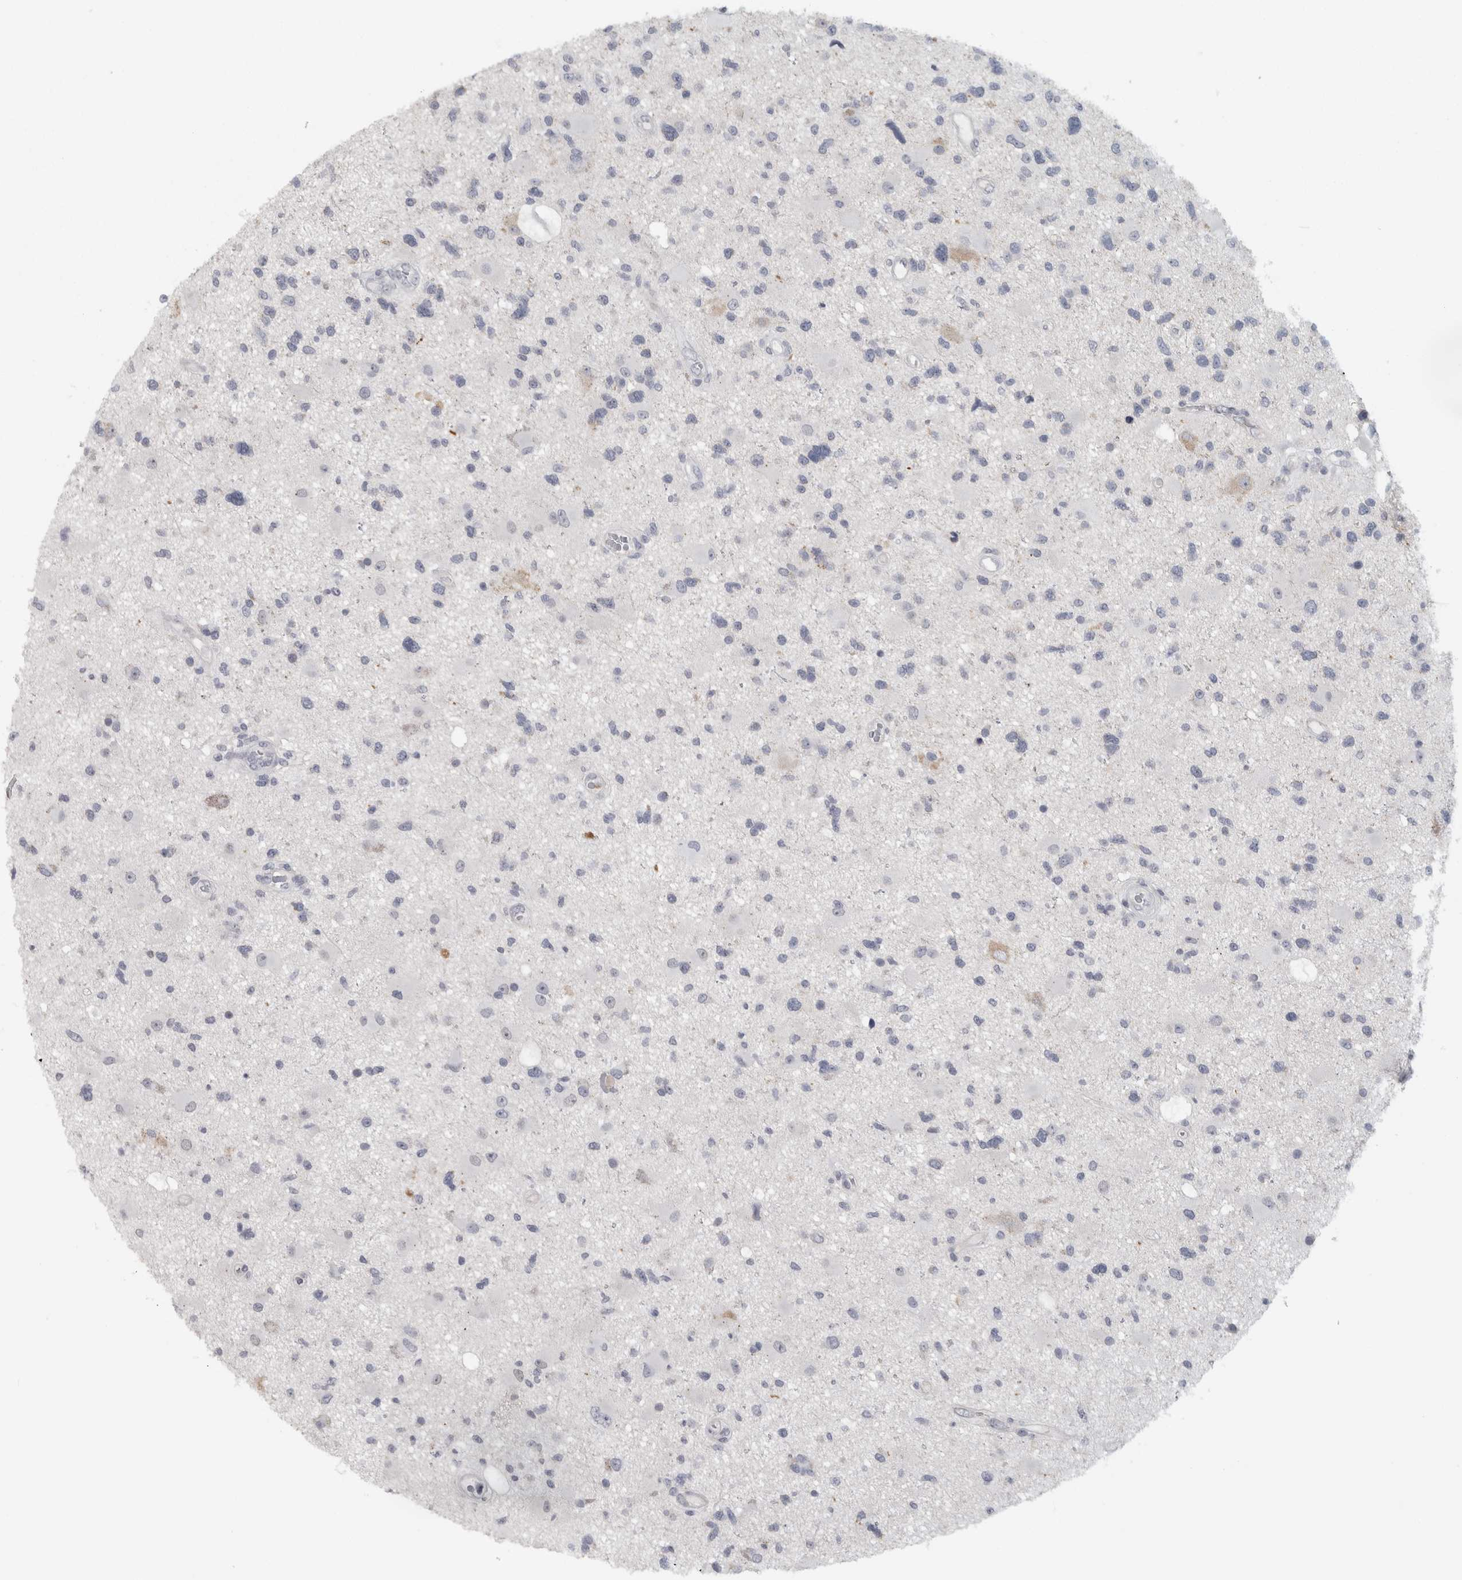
{"staining": {"intensity": "negative", "quantity": "none", "location": "none"}, "tissue": "glioma", "cell_type": "Tumor cells", "image_type": "cancer", "snomed": [{"axis": "morphology", "description": "Glioma, malignant, High grade"}, {"axis": "topography", "description": "Brain"}], "caption": "Tumor cells are negative for protein expression in human glioma. (IHC, brightfield microscopy, high magnification).", "gene": "PTPRN2", "patient": {"sex": "male", "age": 33}}